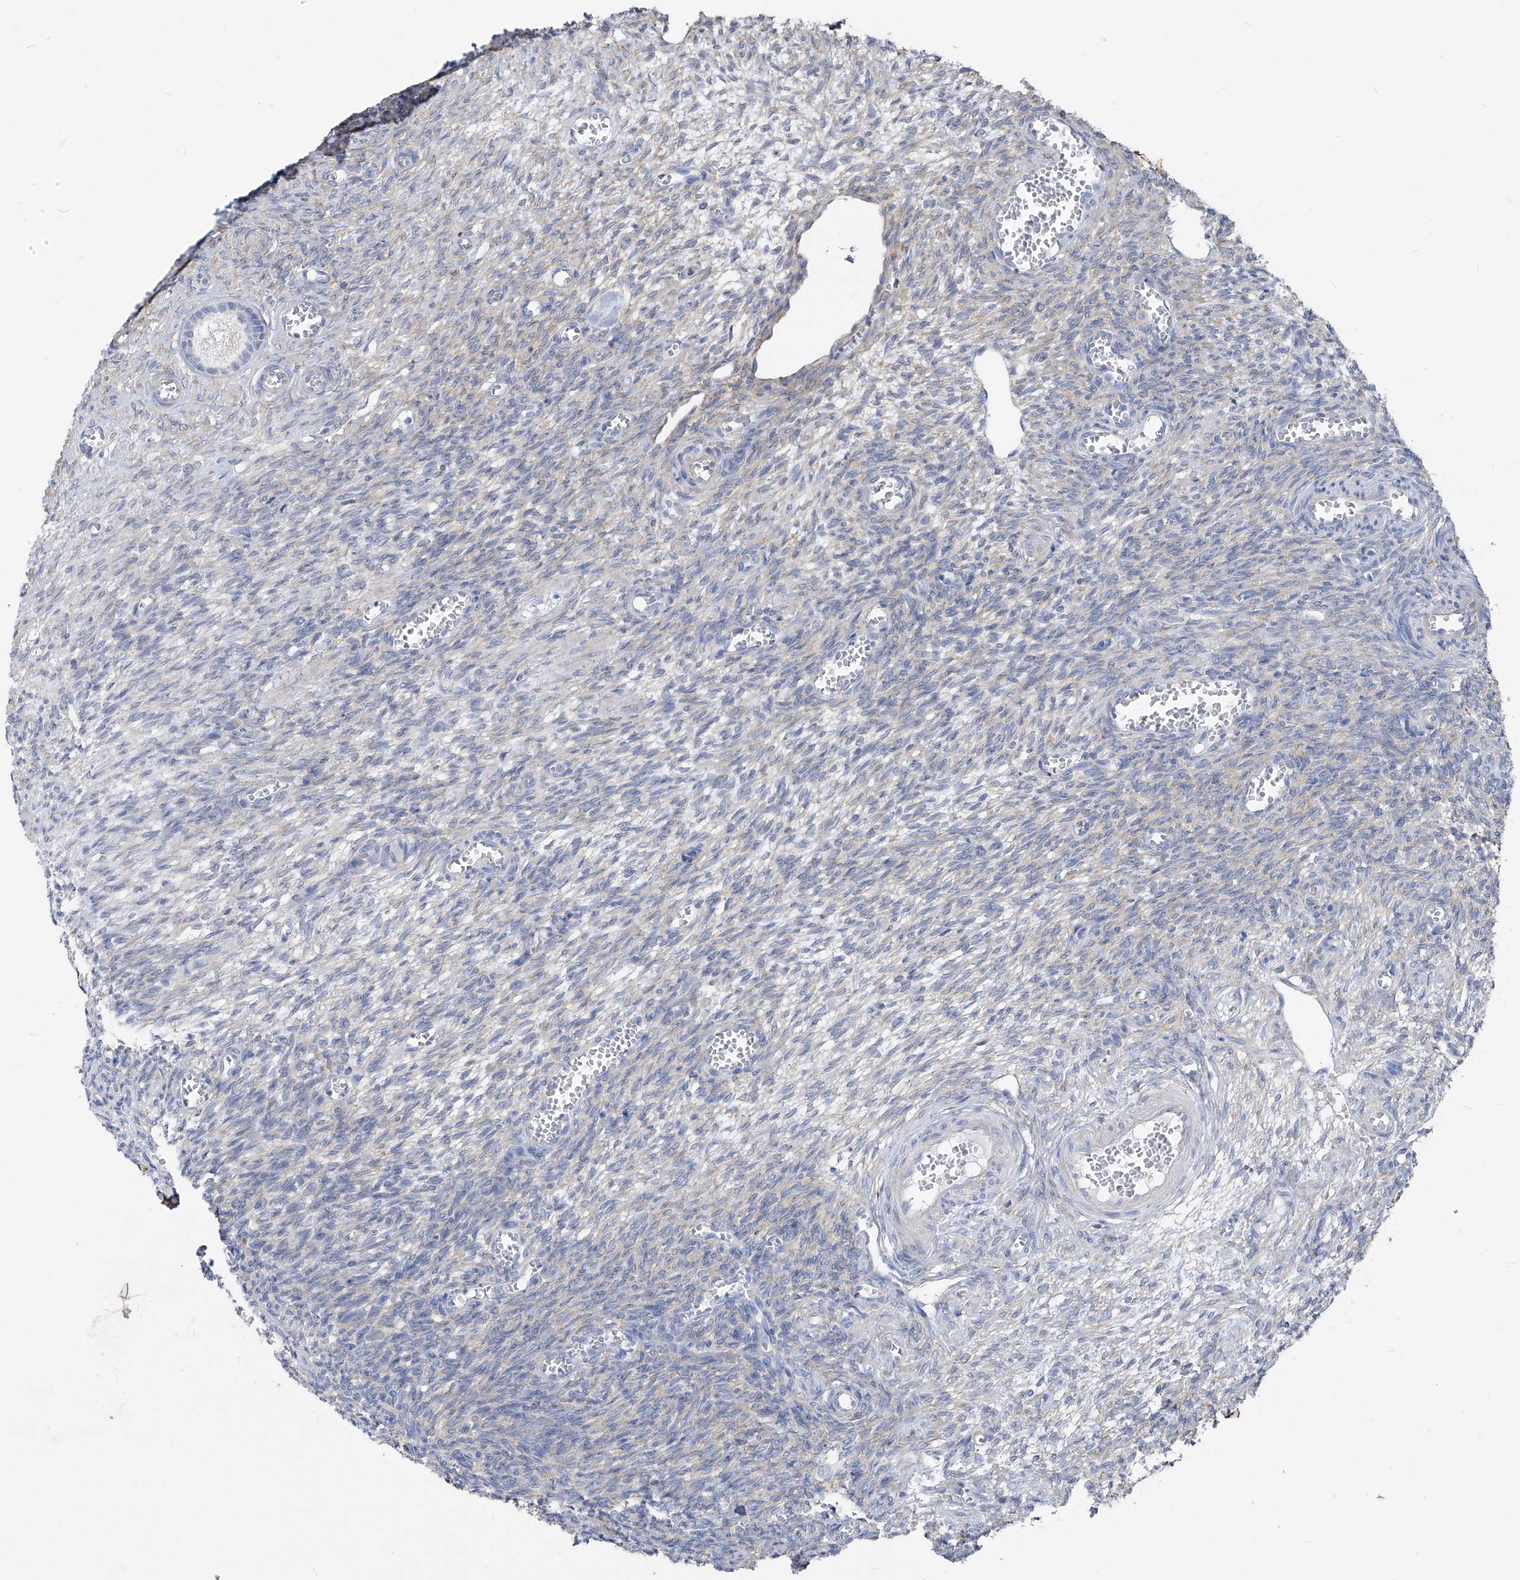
{"staining": {"intensity": "negative", "quantity": "none", "location": "none"}, "tissue": "ovary", "cell_type": "Follicle cells", "image_type": "normal", "snomed": [{"axis": "morphology", "description": "Normal tissue, NOS"}, {"axis": "topography", "description": "Ovary"}], "caption": "Follicle cells are negative for protein expression in normal human ovary. (DAB IHC, high magnification).", "gene": "UFL1", "patient": {"sex": "female", "age": 27}}